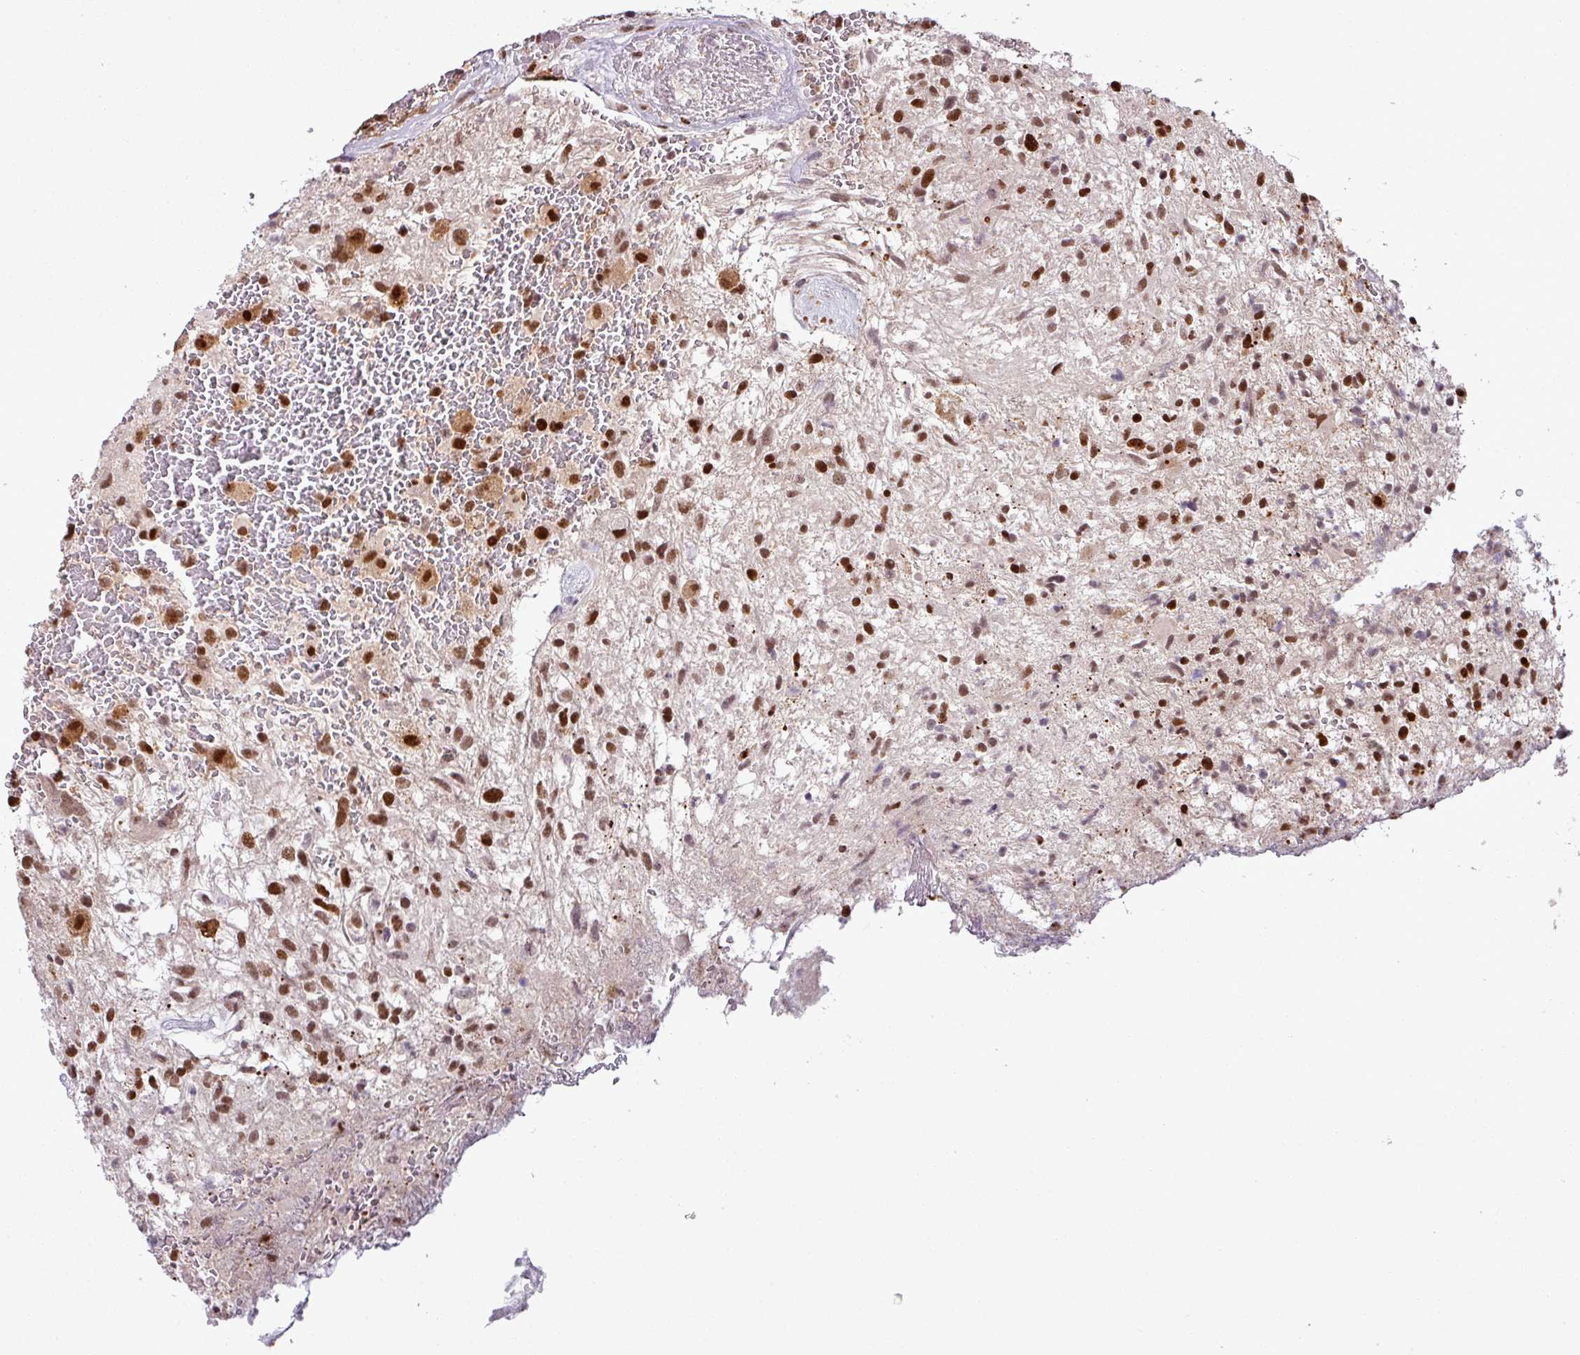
{"staining": {"intensity": "strong", "quantity": ">75%", "location": "nuclear"}, "tissue": "glioma", "cell_type": "Tumor cells", "image_type": "cancer", "snomed": [{"axis": "morphology", "description": "Glioma, malignant, High grade"}, {"axis": "topography", "description": "Brain"}], "caption": "An image showing strong nuclear expression in about >75% of tumor cells in glioma, as visualized by brown immunohistochemical staining.", "gene": "IRF2BPL", "patient": {"sex": "male", "age": 56}}